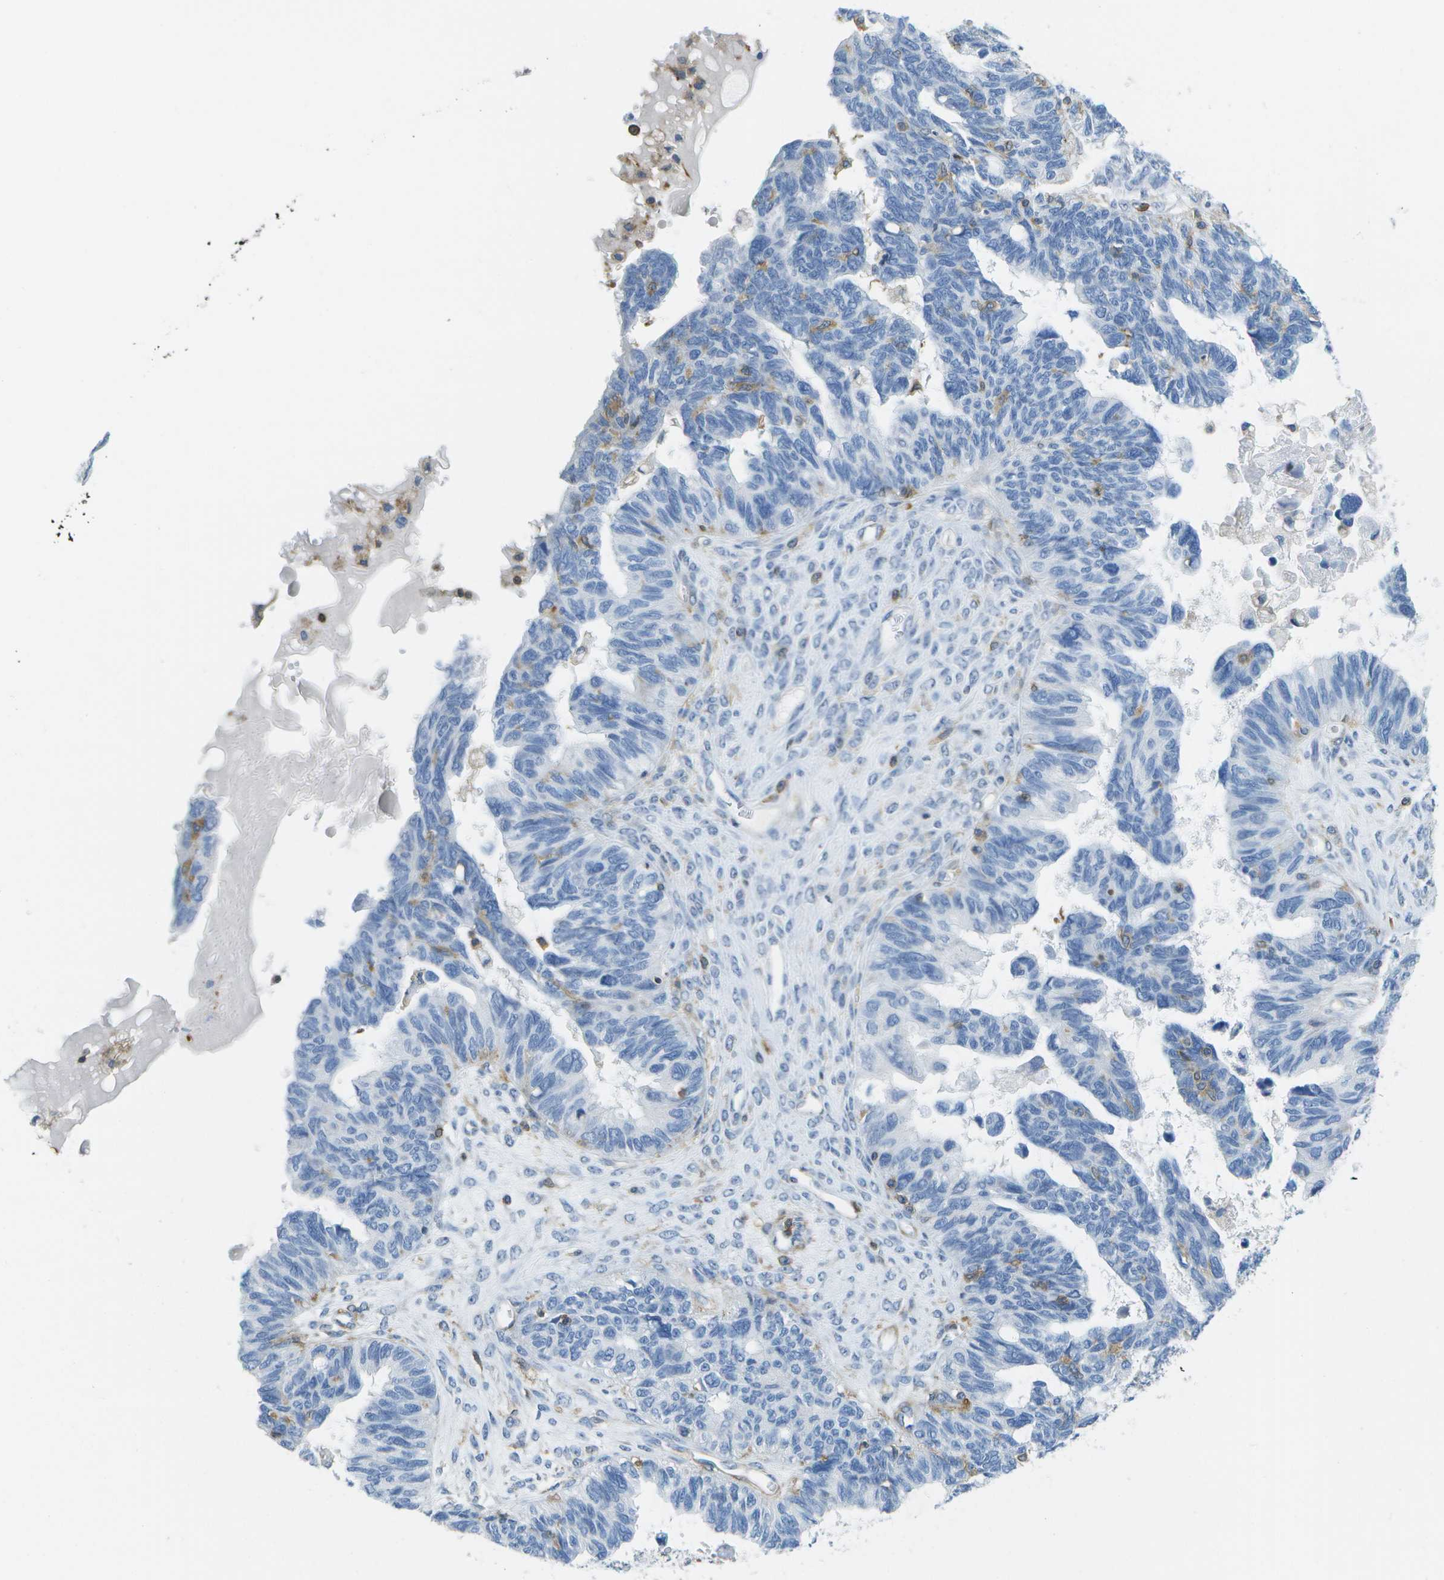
{"staining": {"intensity": "negative", "quantity": "none", "location": "none"}, "tissue": "ovarian cancer", "cell_type": "Tumor cells", "image_type": "cancer", "snomed": [{"axis": "morphology", "description": "Cystadenocarcinoma, serous, NOS"}, {"axis": "topography", "description": "Ovary"}], "caption": "Immunohistochemistry (IHC) histopathology image of ovarian cancer stained for a protein (brown), which displays no positivity in tumor cells.", "gene": "RCSD1", "patient": {"sex": "female", "age": 79}}